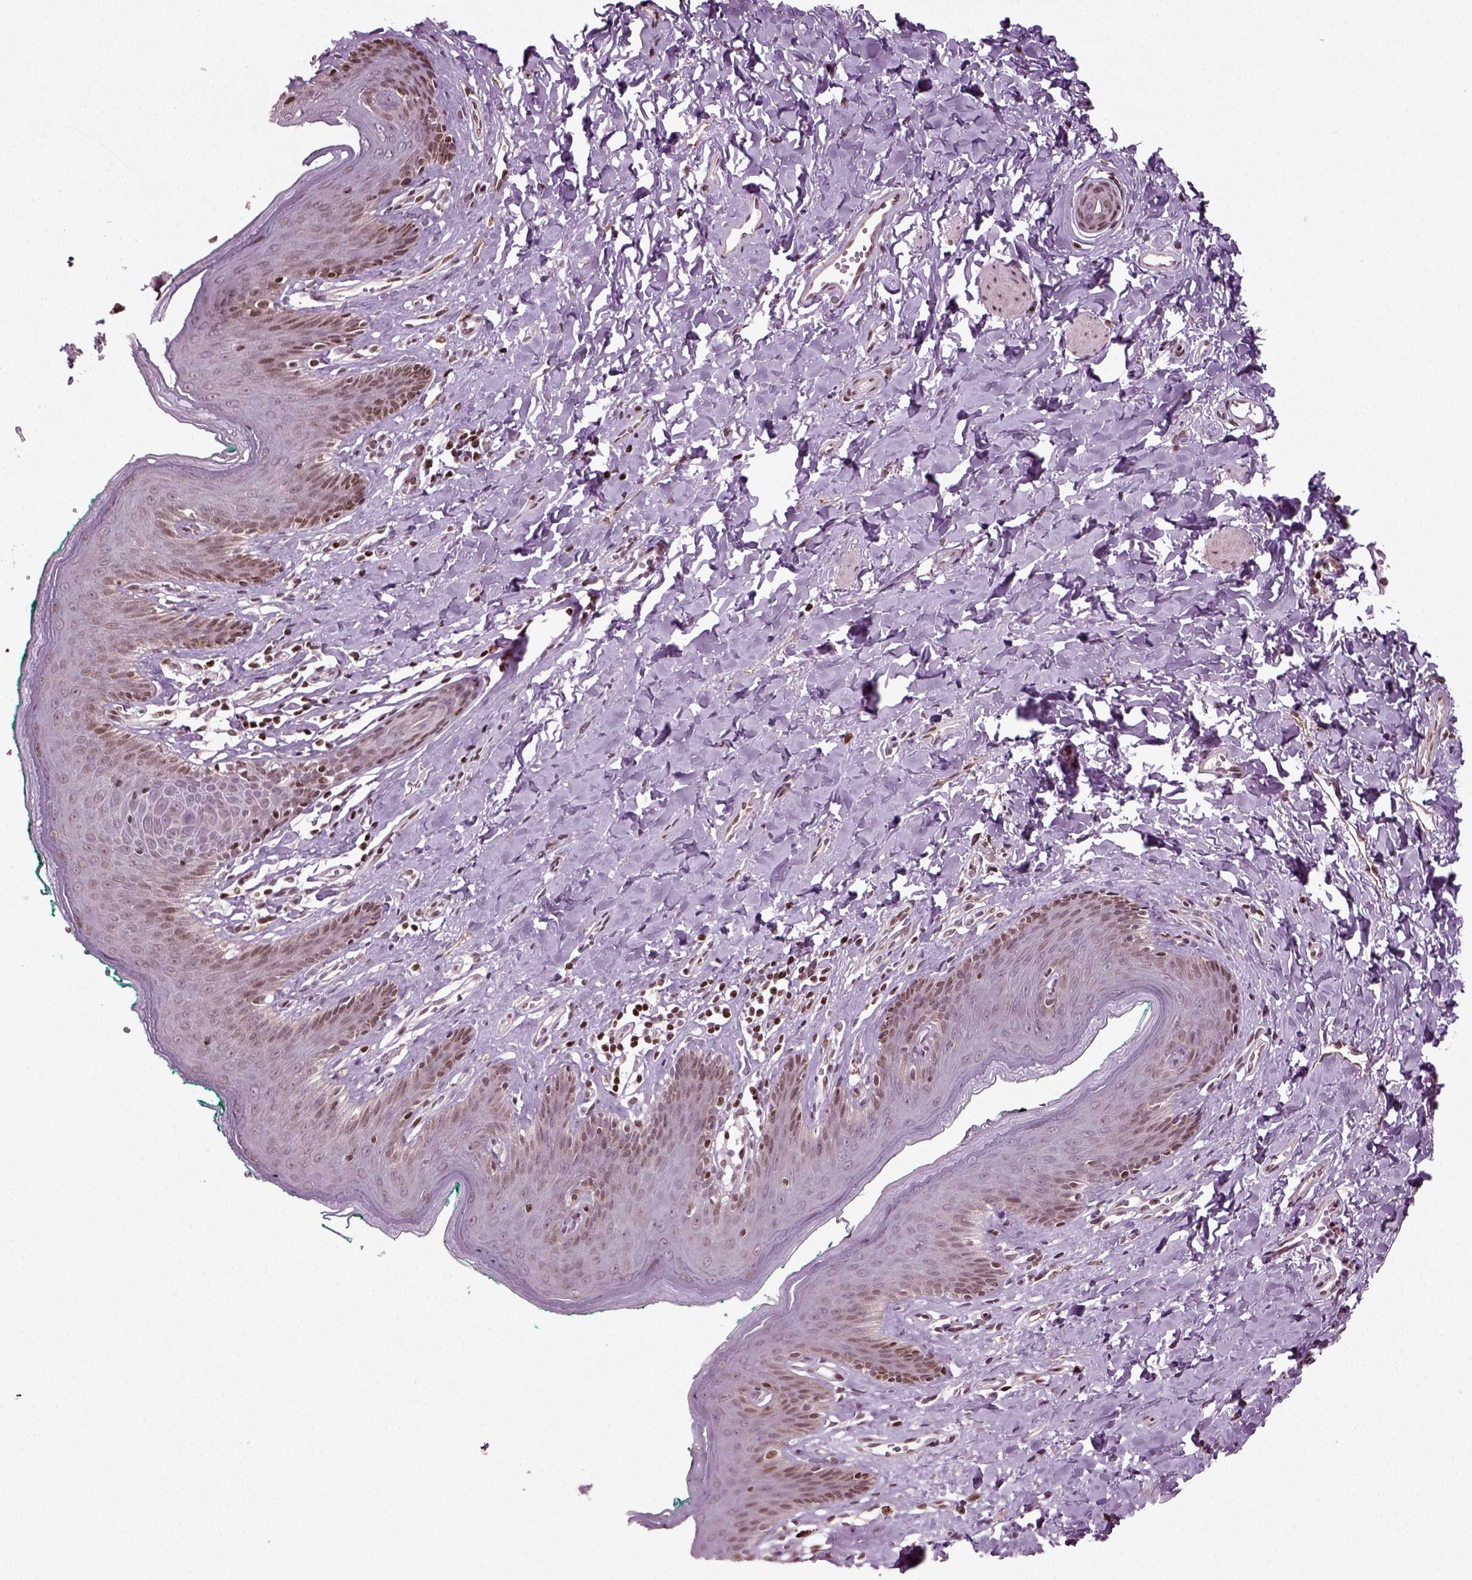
{"staining": {"intensity": "moderate", "quantity": "<25%", "location": "nuclear"}, "tissue": "skin", "cell_type": "Epidermal cells", "image_type": "normal", "snomed": [{"axis": "morphology", "description": "Normal tissue, NOS"}, {"axis": "topography", "description": "Vulva"}], "caption": "IHC micrograph of unremarkable skin stained for a protein (brown), which shows low levels of moderate nuclear positivity in approximately <25% of epidermal cells.", "gene": "HEYL", "patient": {"sex": "female", "age": 66}}